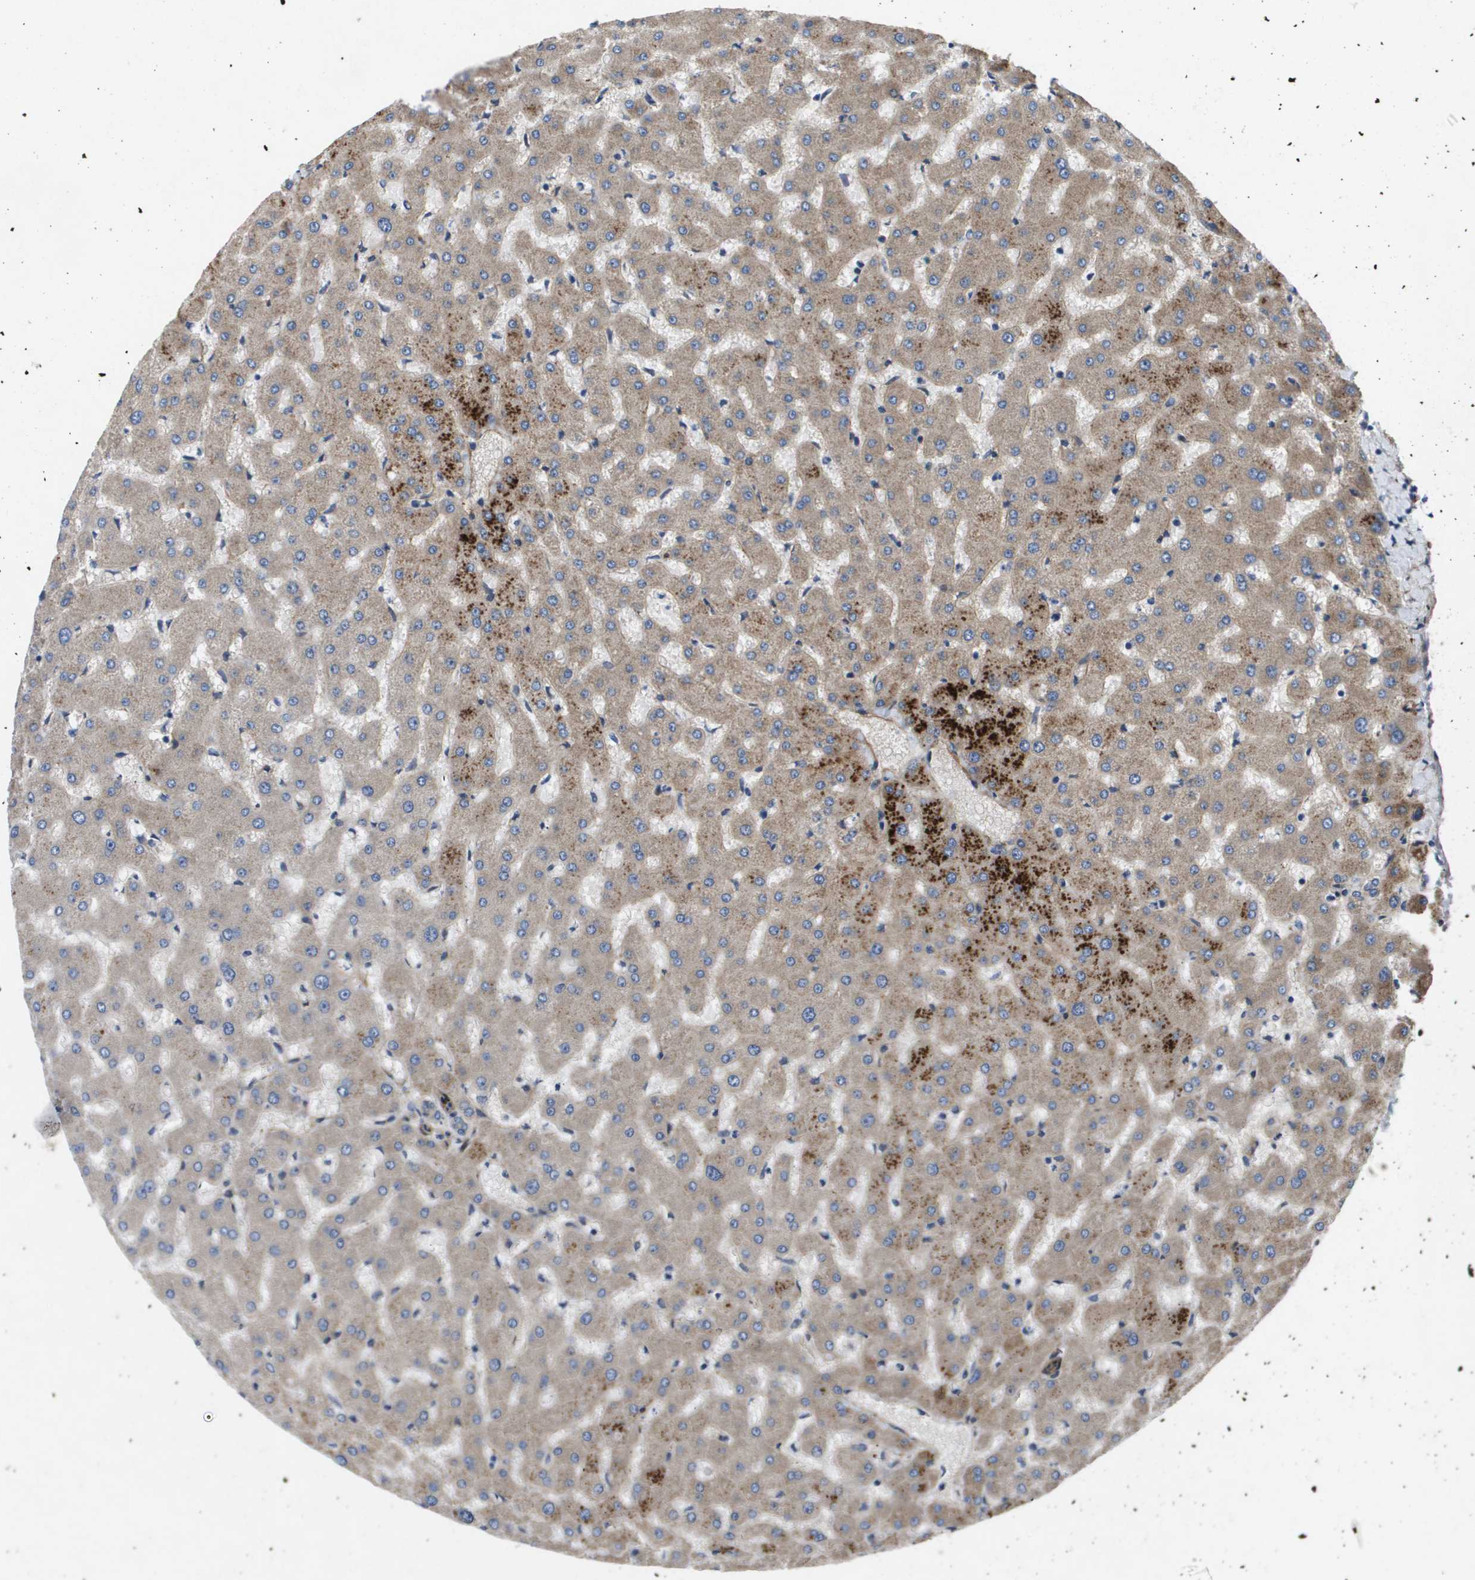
{"staining": {"intensity": "negative", "quantity": "none", "location": "none"}, "tissue": "liver", "cell_type": "Cholangiocytes", "image_type": "normal", "snomed": [{"axis": "morphology", "description": "Normal tissue, NOS"}, {"axis": "topography", "description": "Liver"}], "caption": "Image shows no significant protein positivity in cholangiocytes of unremarkable liver.", "gene": "ENTPD2", "patient": {"sex": "female", "age": 63}}